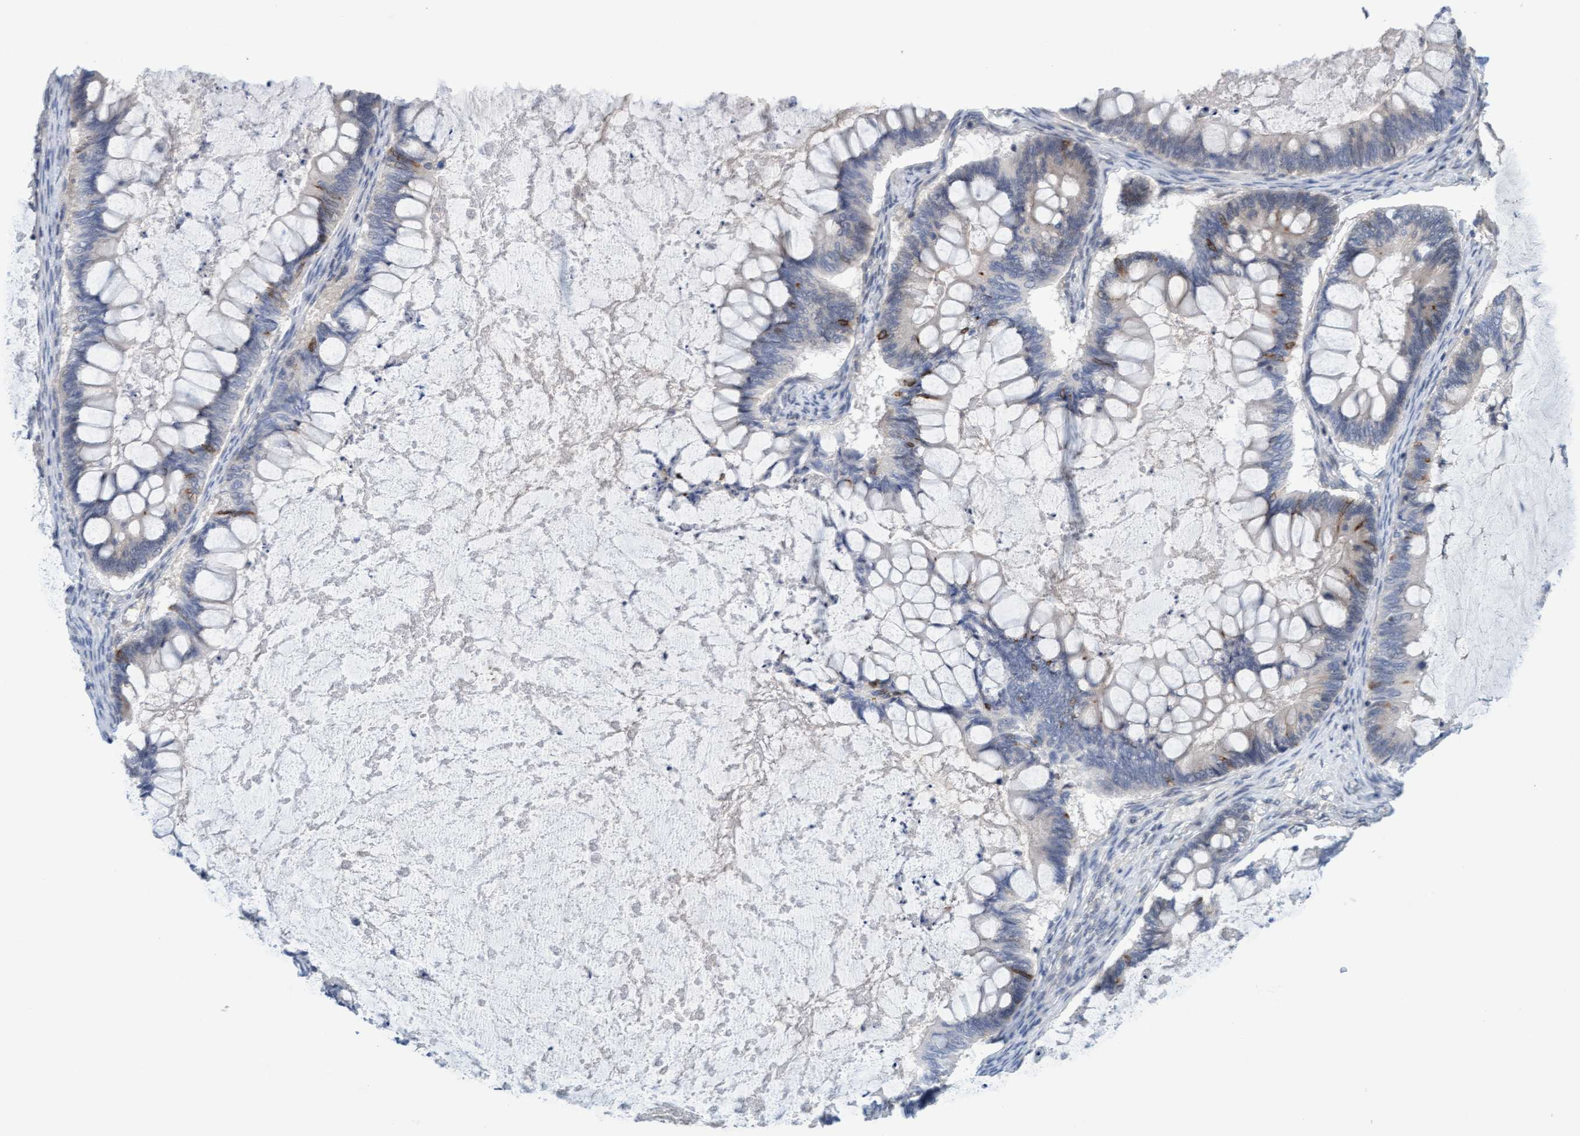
{"staining": {"intensity": "moderate", "quantity": "<25%", "location": "cytoplasmic/membranous"}, "tissue": "ovarian cancer", "cell_type": "Tumor cells", "image_type": "cancer", "snomed": [{"axis": "morphology", "description": "Cystadenocarcinoma, mucinous, NOS"}, {"axis": "topography", "description": "Ovary"}], "caption": "Immunohistochemical staining of human mucinous cystadenocarcinoma (ovarian) shows low levels of moderate cytoplasmic/membranous staining in about <25% of tumor cells. (DAB IHC with brightfield microscopy, high magnification).", "gene": "AMZ2", "patient": {"sex": "female", "age": 61}}